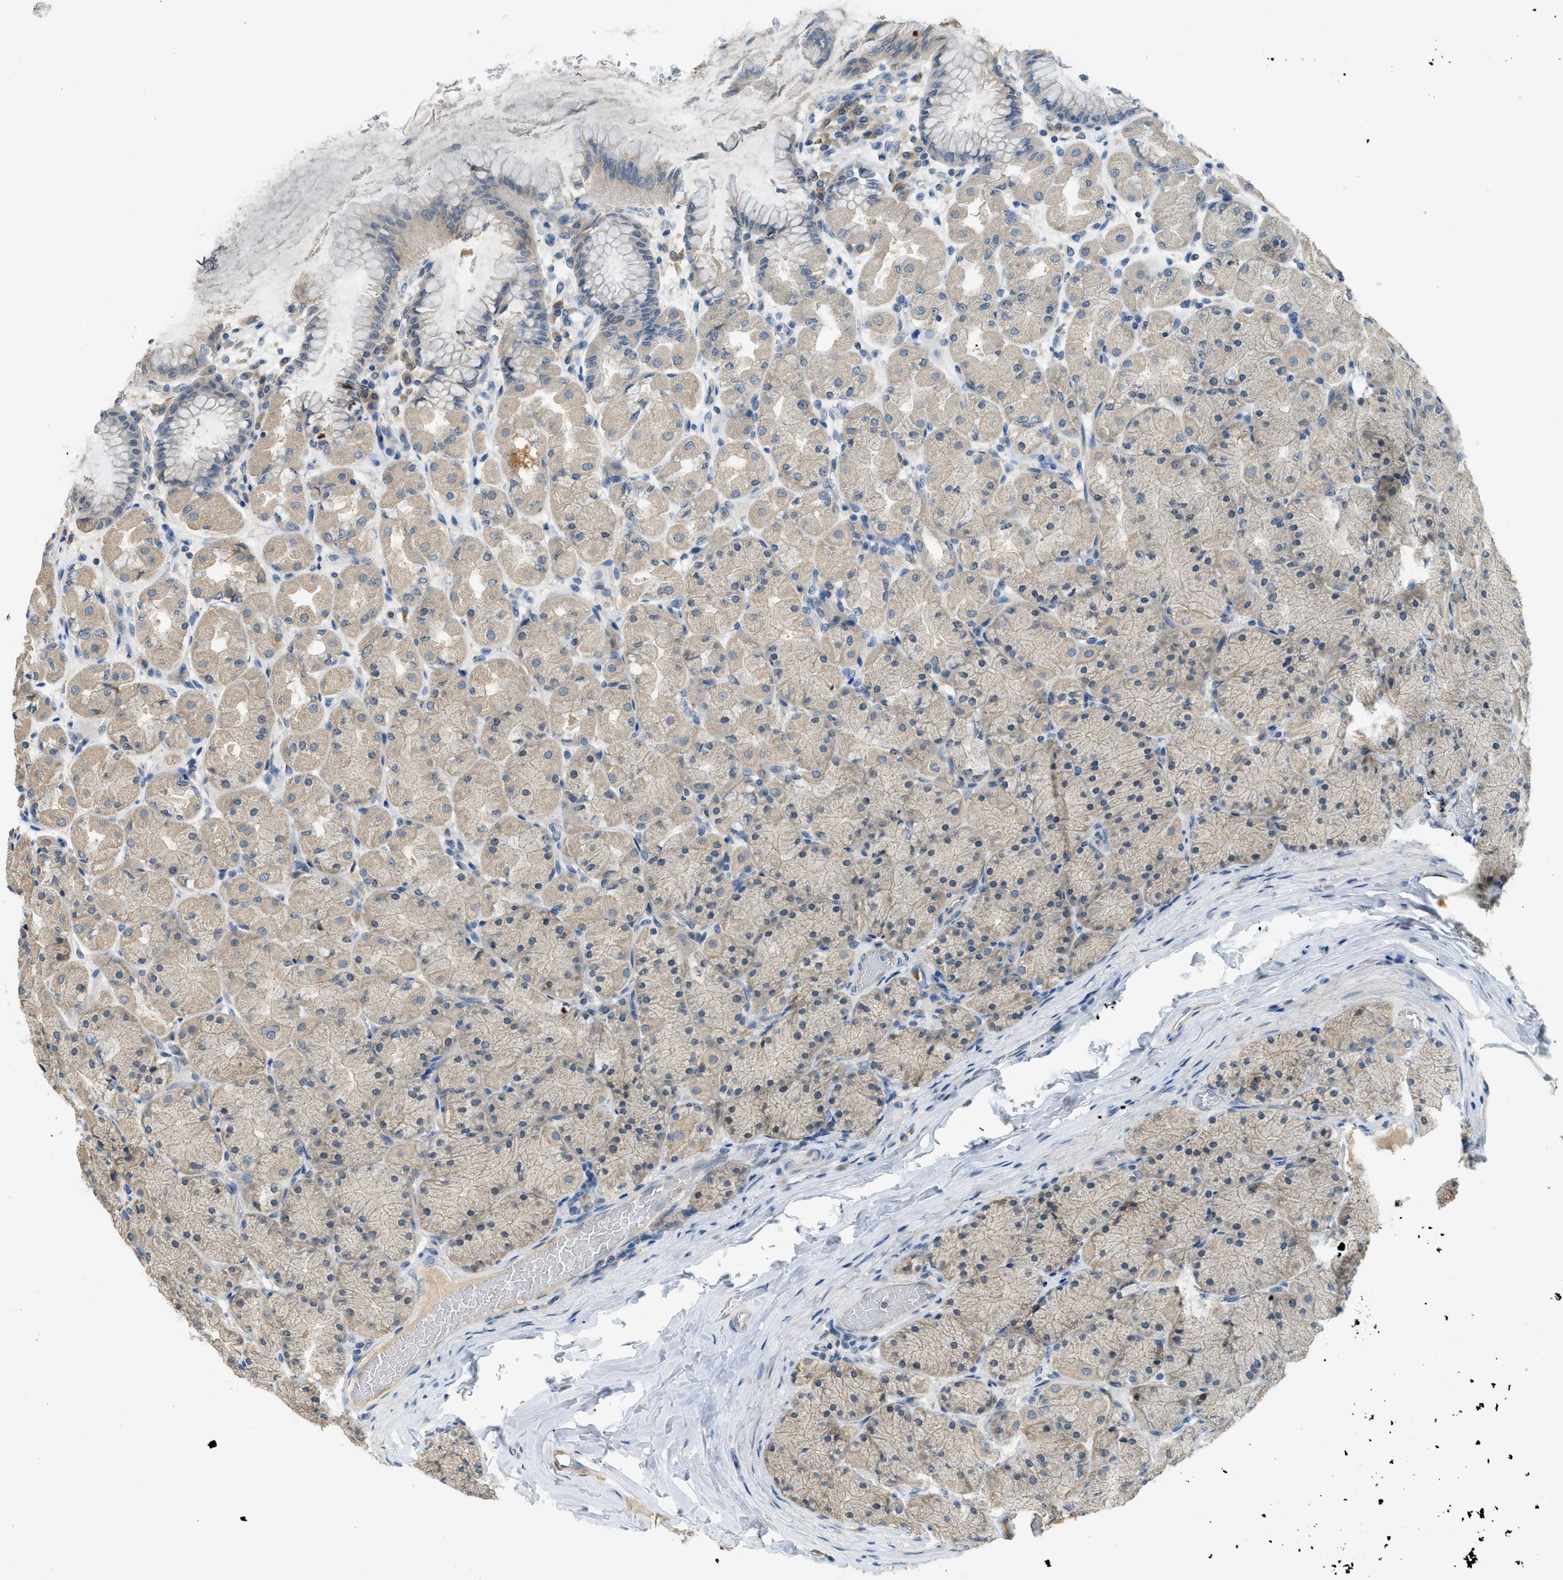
{"staining": {"intensity": "weak", "quantity": "25%-75%", "location": "cytoplasmic/membranous"}, "tissue": "stomach", "cell_type": "Glandular cells", "image_type": "normal", "snomed": [{"axis": "morphology", "description": "Normal tissue, NOS"}, {"axis": "topography", "description": "Stomach, upper"}], "caption": "Stomach stained with immunohistochemistry shows weak cytoplasmic/membranous staining in about 25%-75% of glandular cells.", "gene": "MIS18A", "patient": {"sex": "female", "age": 56}}